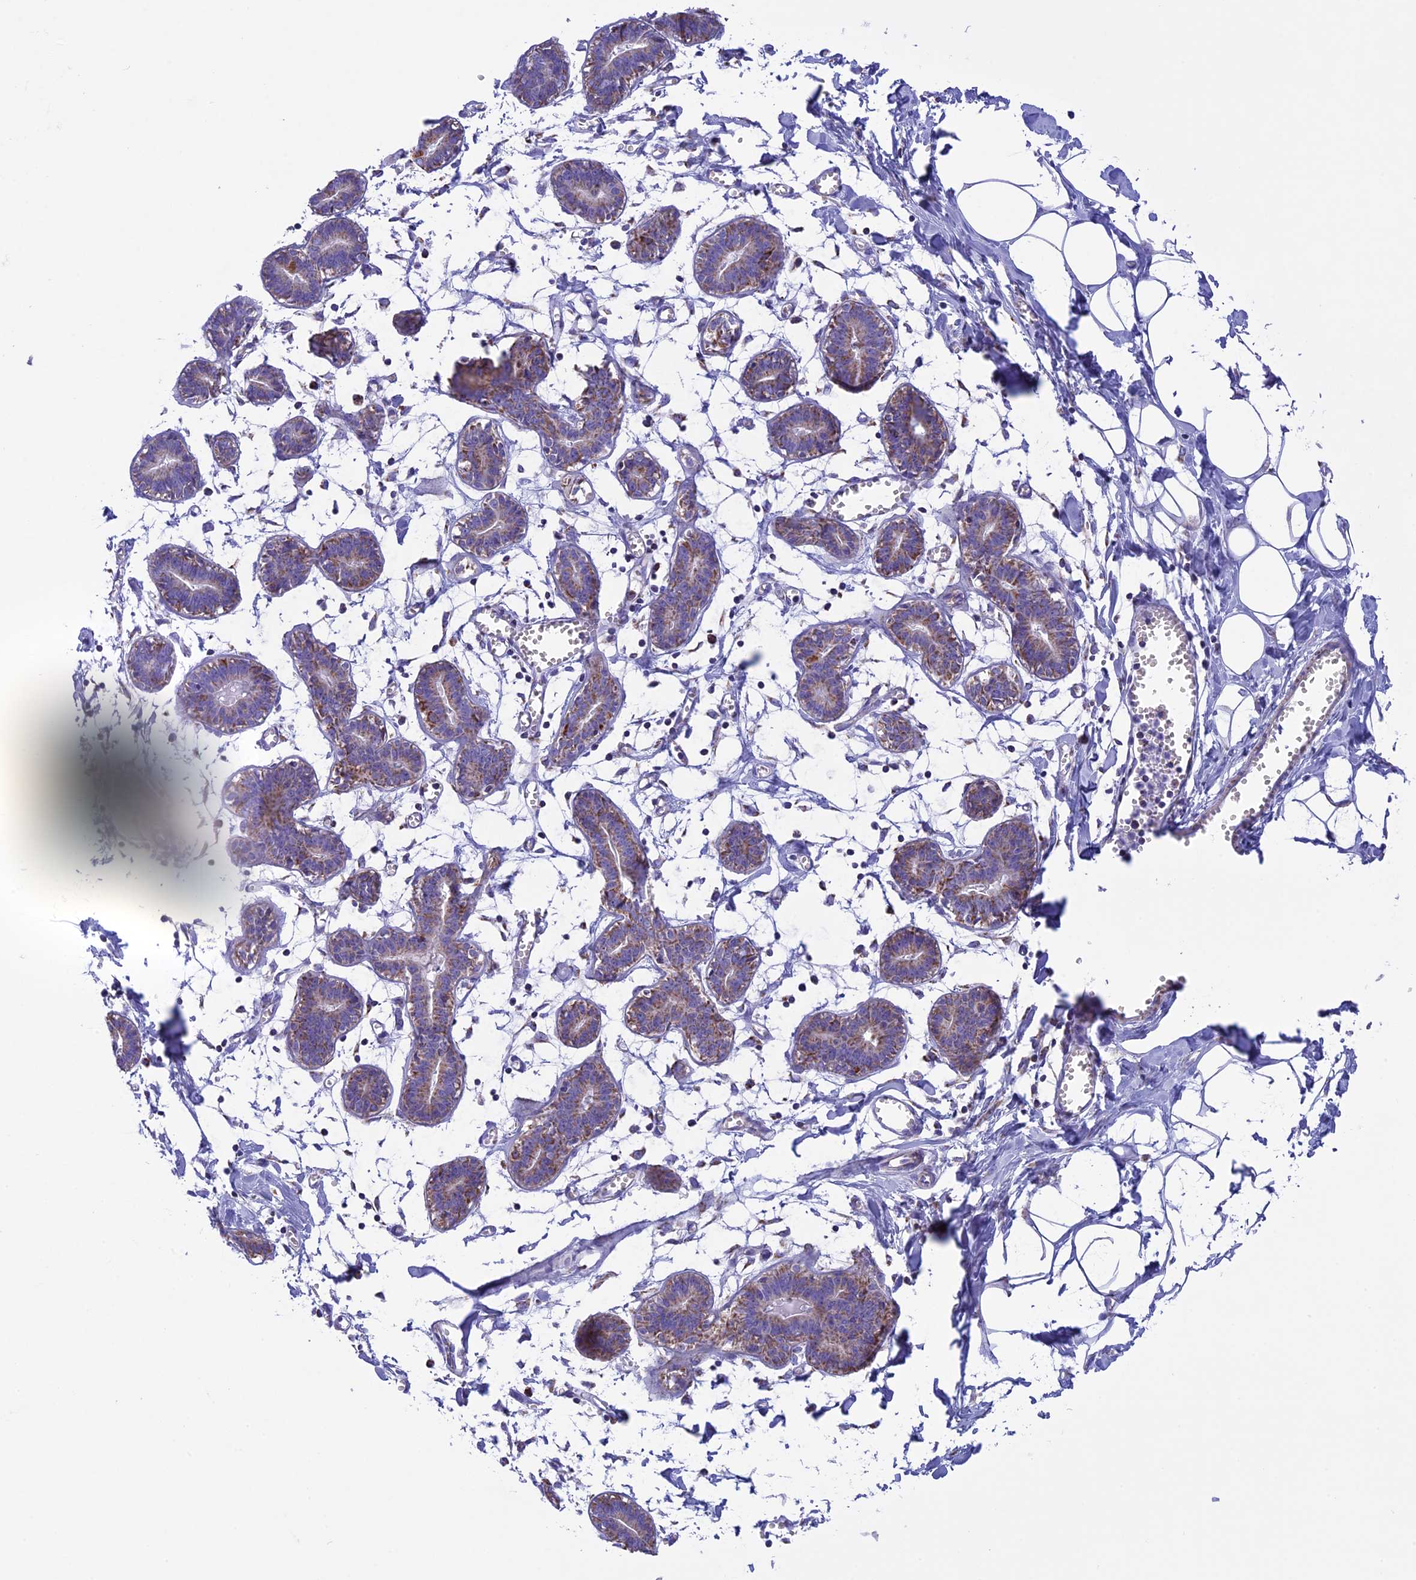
{"staining": {"intensity": "negative", "quantity": "none", "location": "none"}, "tissue": "breast", "cell_type": "Adipocytes", "image_type": "normal", "snomed": [{"axis": "morphology", "description": "Normal tissue, NOS"}, {"axis": "topography", "description": "Breast"}], "caption": "This is an IHC micrograph of normal human breast. There is no positivity in adipocytes.", "gene": "KCNG1", "patient": {"sex": "female", "age": 27}}